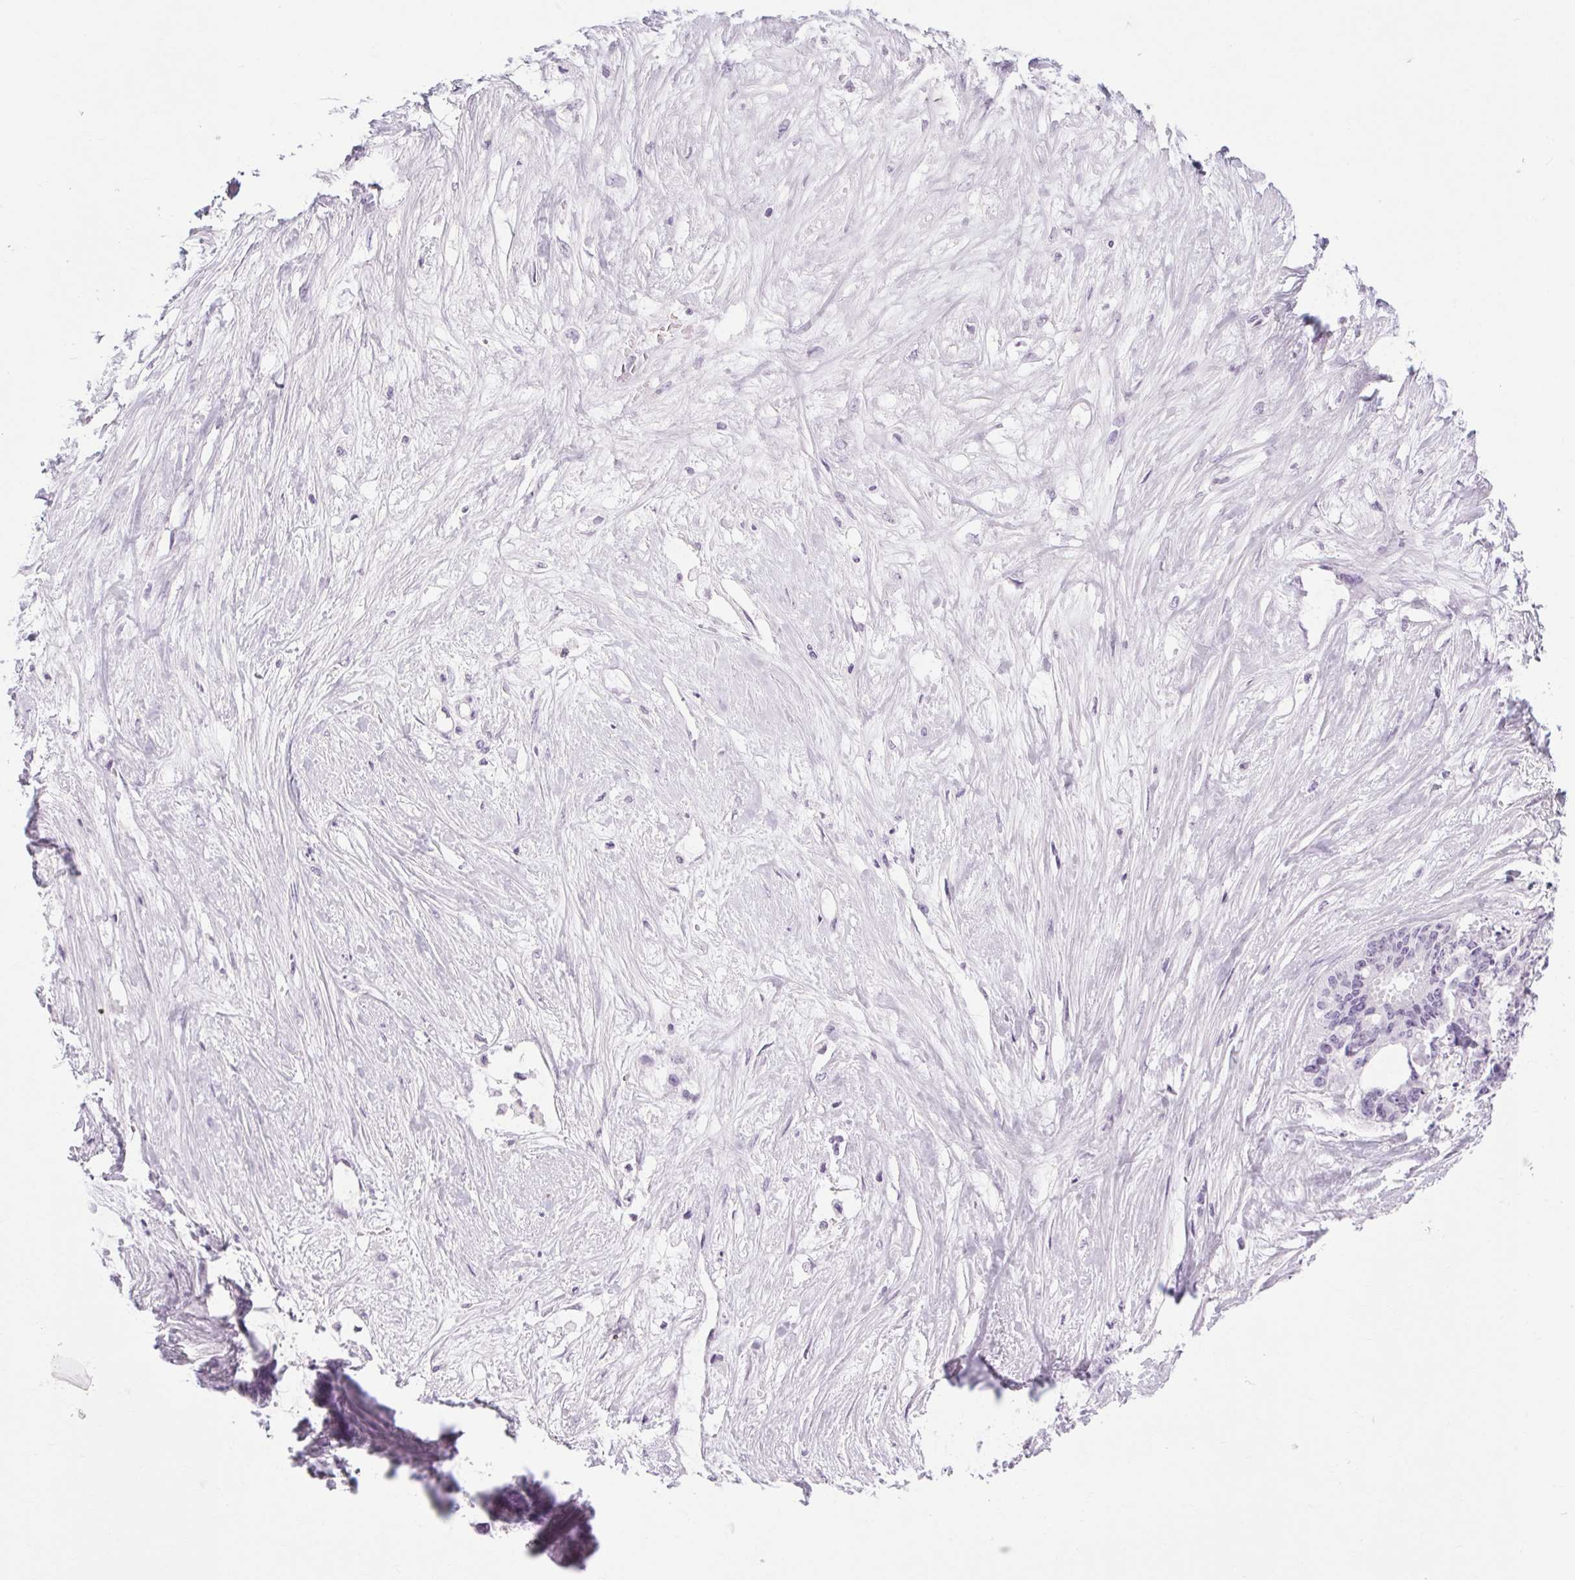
{"staining": {"intensity": "negative", "quantity": "none", "location": "none"}, "tissue": "liver cancer", "cell_type": "Tumor cells", "image_type": "cancer", "snomed": [{"axis": "morphology", "description": "Normal tissue, NOS"}, {"axis": "morphology", "description": "Cholangiocarcinoma"}, {"axis": "topography", "description": "Liver"}, {"axis": "topography", "description": "Peripheral nerve tissue"}], "caption": "The micrograph exhibits no significant expression in tumor cells of cholangiocarcinoma (liver).", "gene": "POMC", "patient": {"sex": "female", "age": 73}}